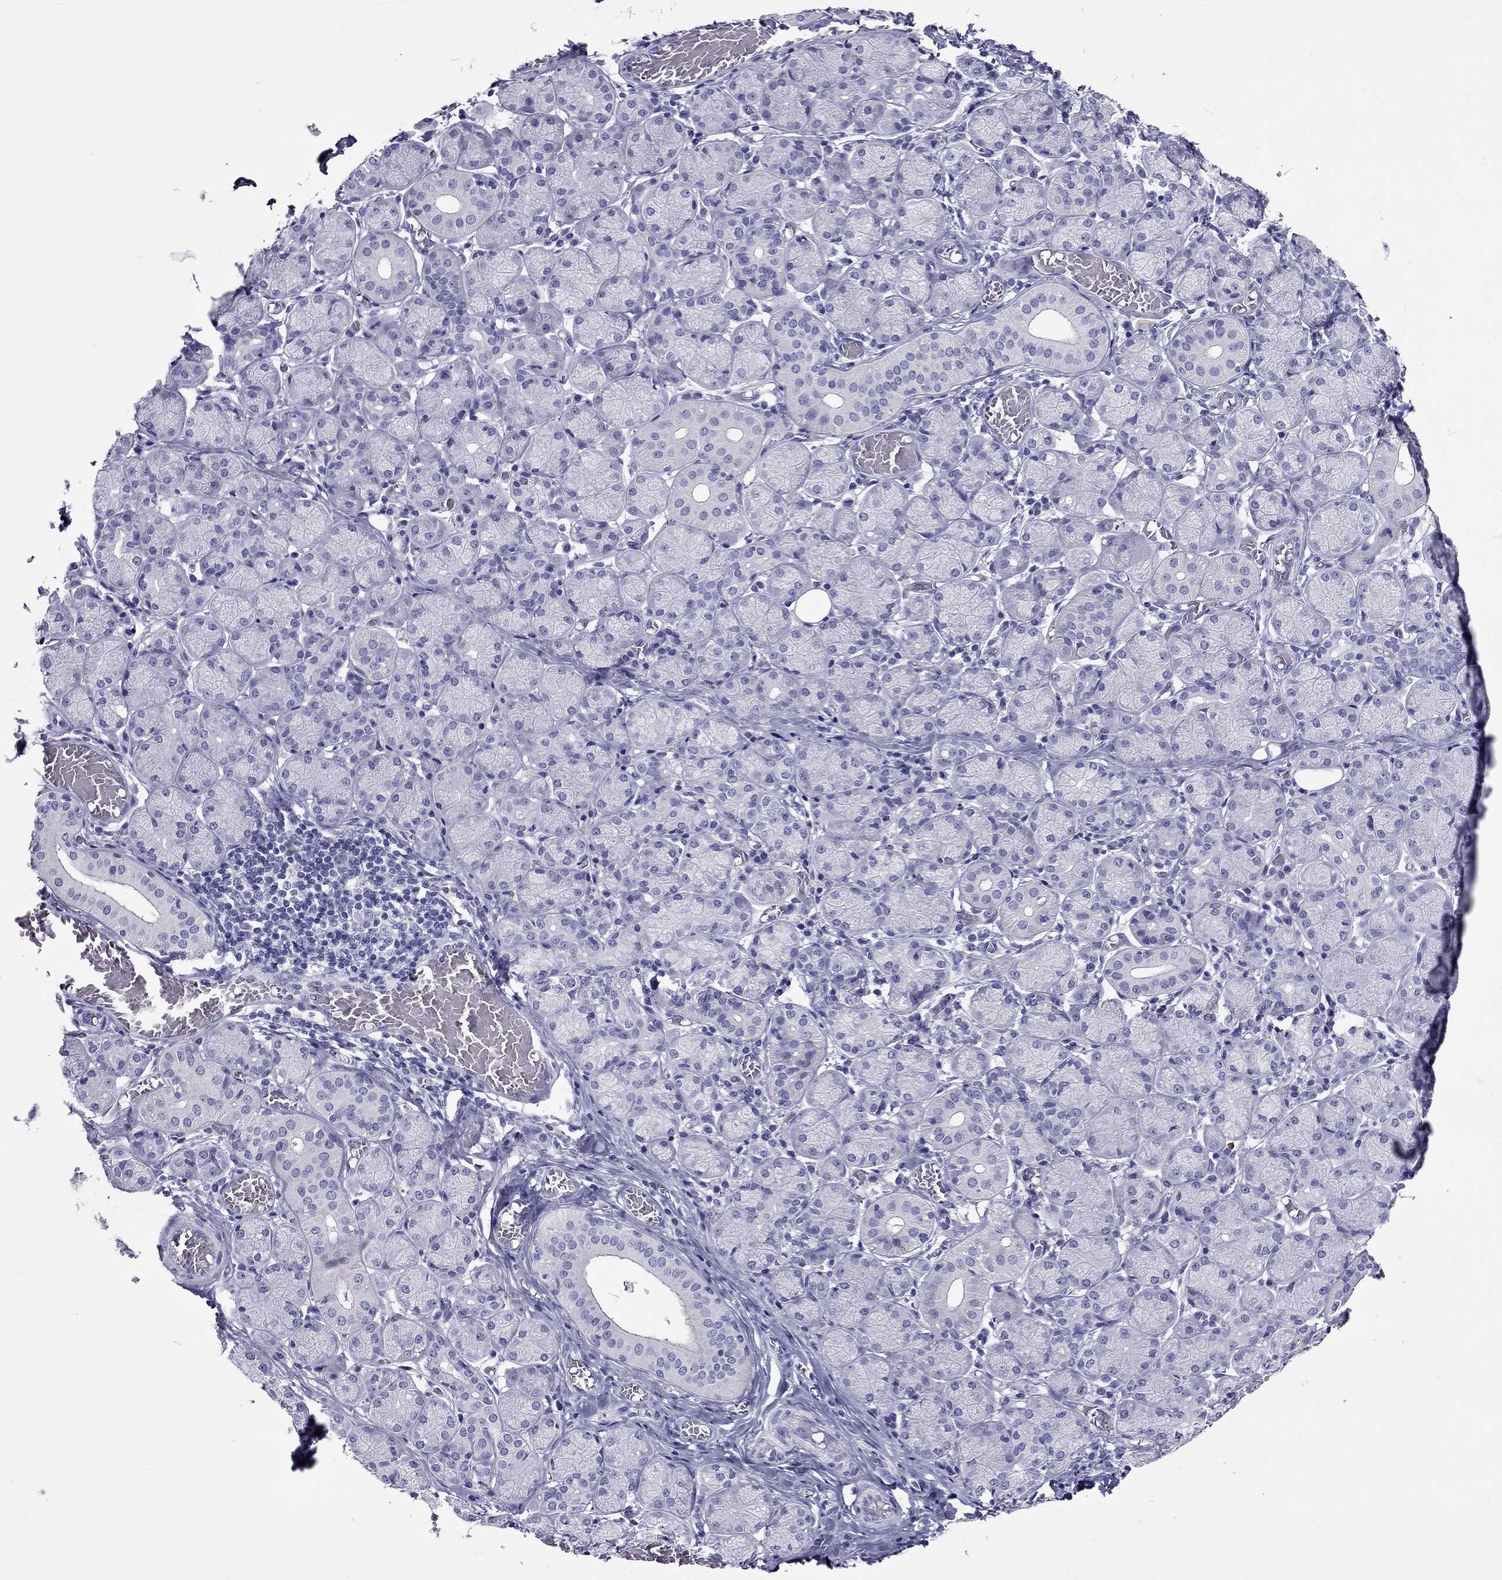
{"staining": {"intensity": "negative", "quantity": "none", "location": "none"}, "tissue": "salivary gland", "cell_type": "Glandular cells", "image_type": "normal", "snomed": [{"axis": "morphology", "description": "Normal tissue, NOS"}, {"axis": "topography", "description": "Salivary gland"}, {"axis": "topography", "description": "Peripheral nerve tissue"}], "caption": "A high-resolution histopathology image shows IHC staining of unremarkable salivary gland, which shows no significant positivity in glandular cells.", "gene": "ZNF541", "patient": {"sex": "female", "age": 24}}